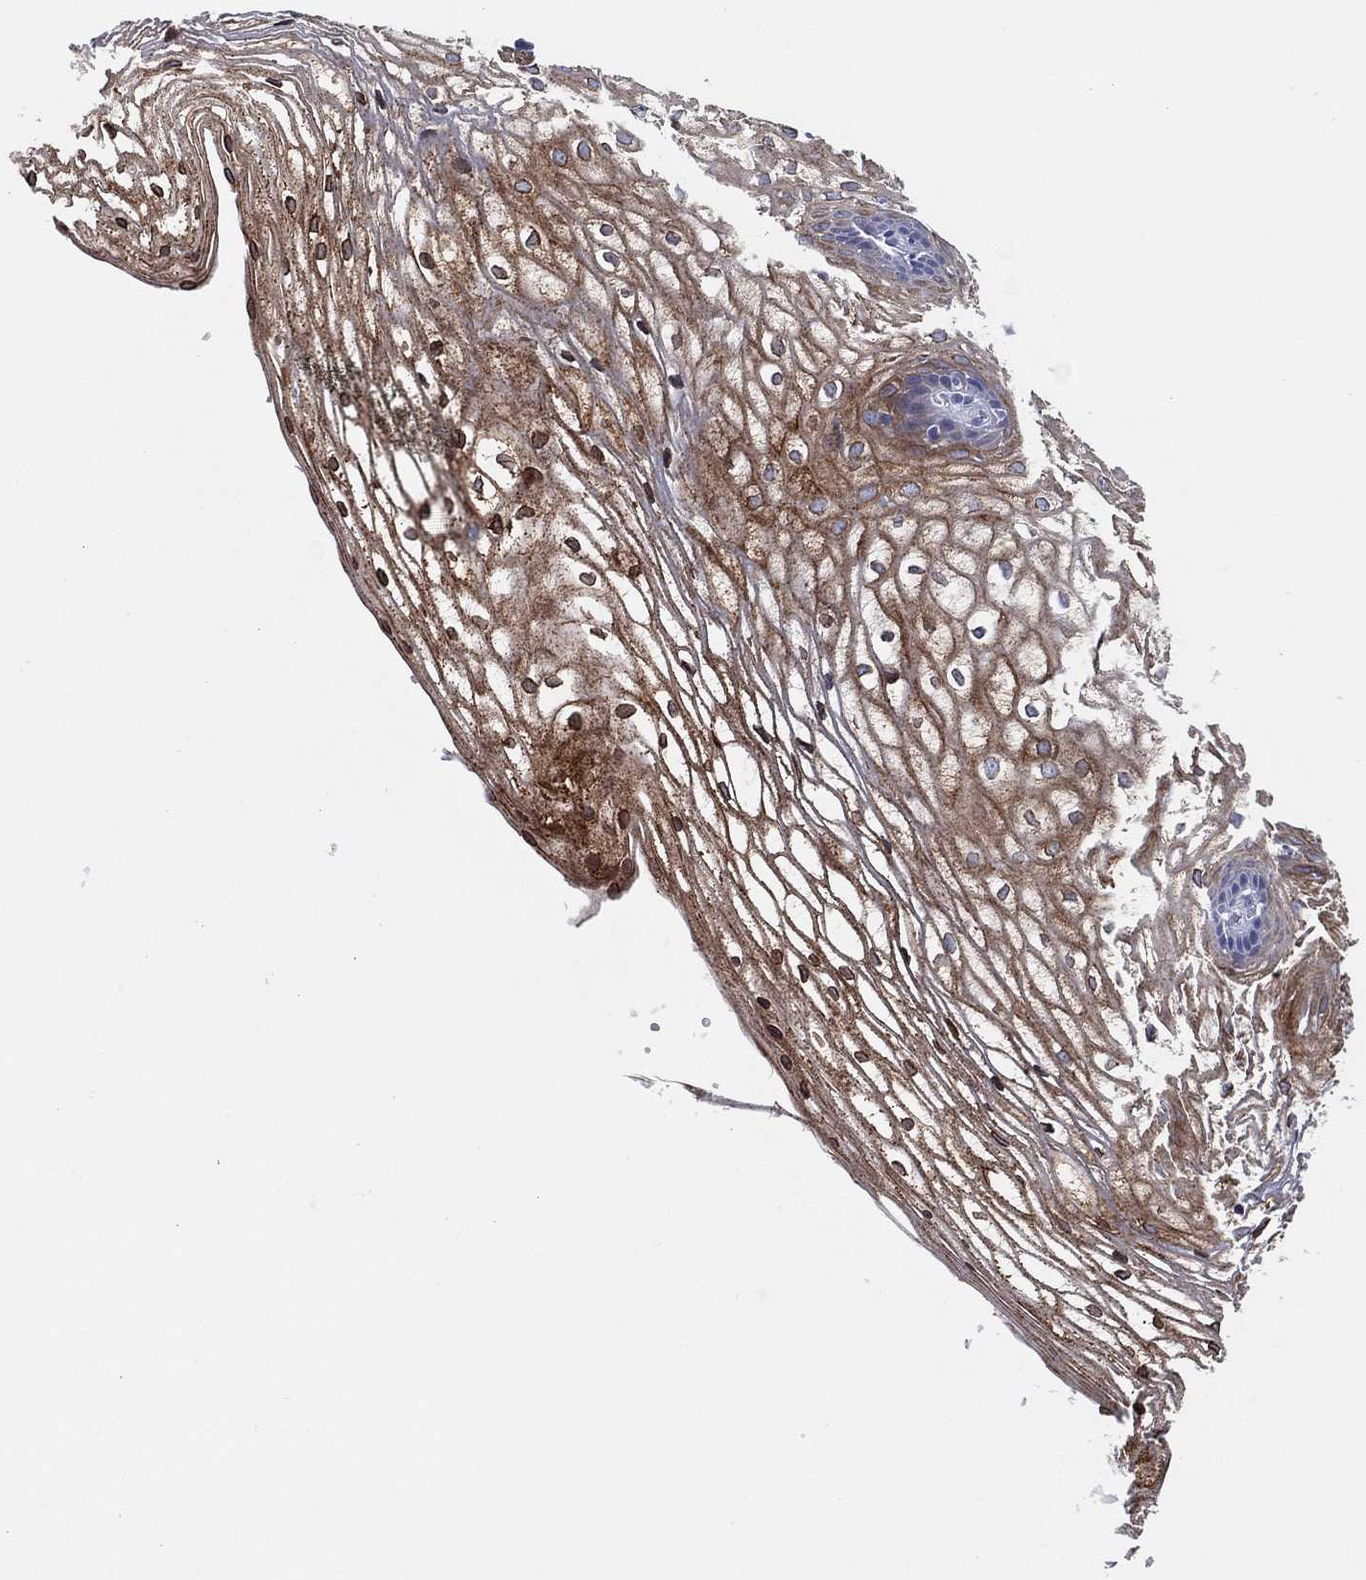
{"staining": {"intensity": "strong", "quantity": ">75%", "location": "cytoplasmic/membranous"}, "tissue": "vagina", "cell_type": "Squamous epithelial cells", "image_type": "normal", "snomed": [{"axis": "morphology", "description": "Normal tissue, NOS"}, {"axis": "topography", "description": "Vagina"}], "caption": "Immunohistochemical staining of unremarkable vagina shows >75% levels of strong cytoplasmic/membranous protein staining in approximately >75% of squamous epithelial cells.", "gene": "TMEM40", "patient": {"sex": "female", "age": 34}}